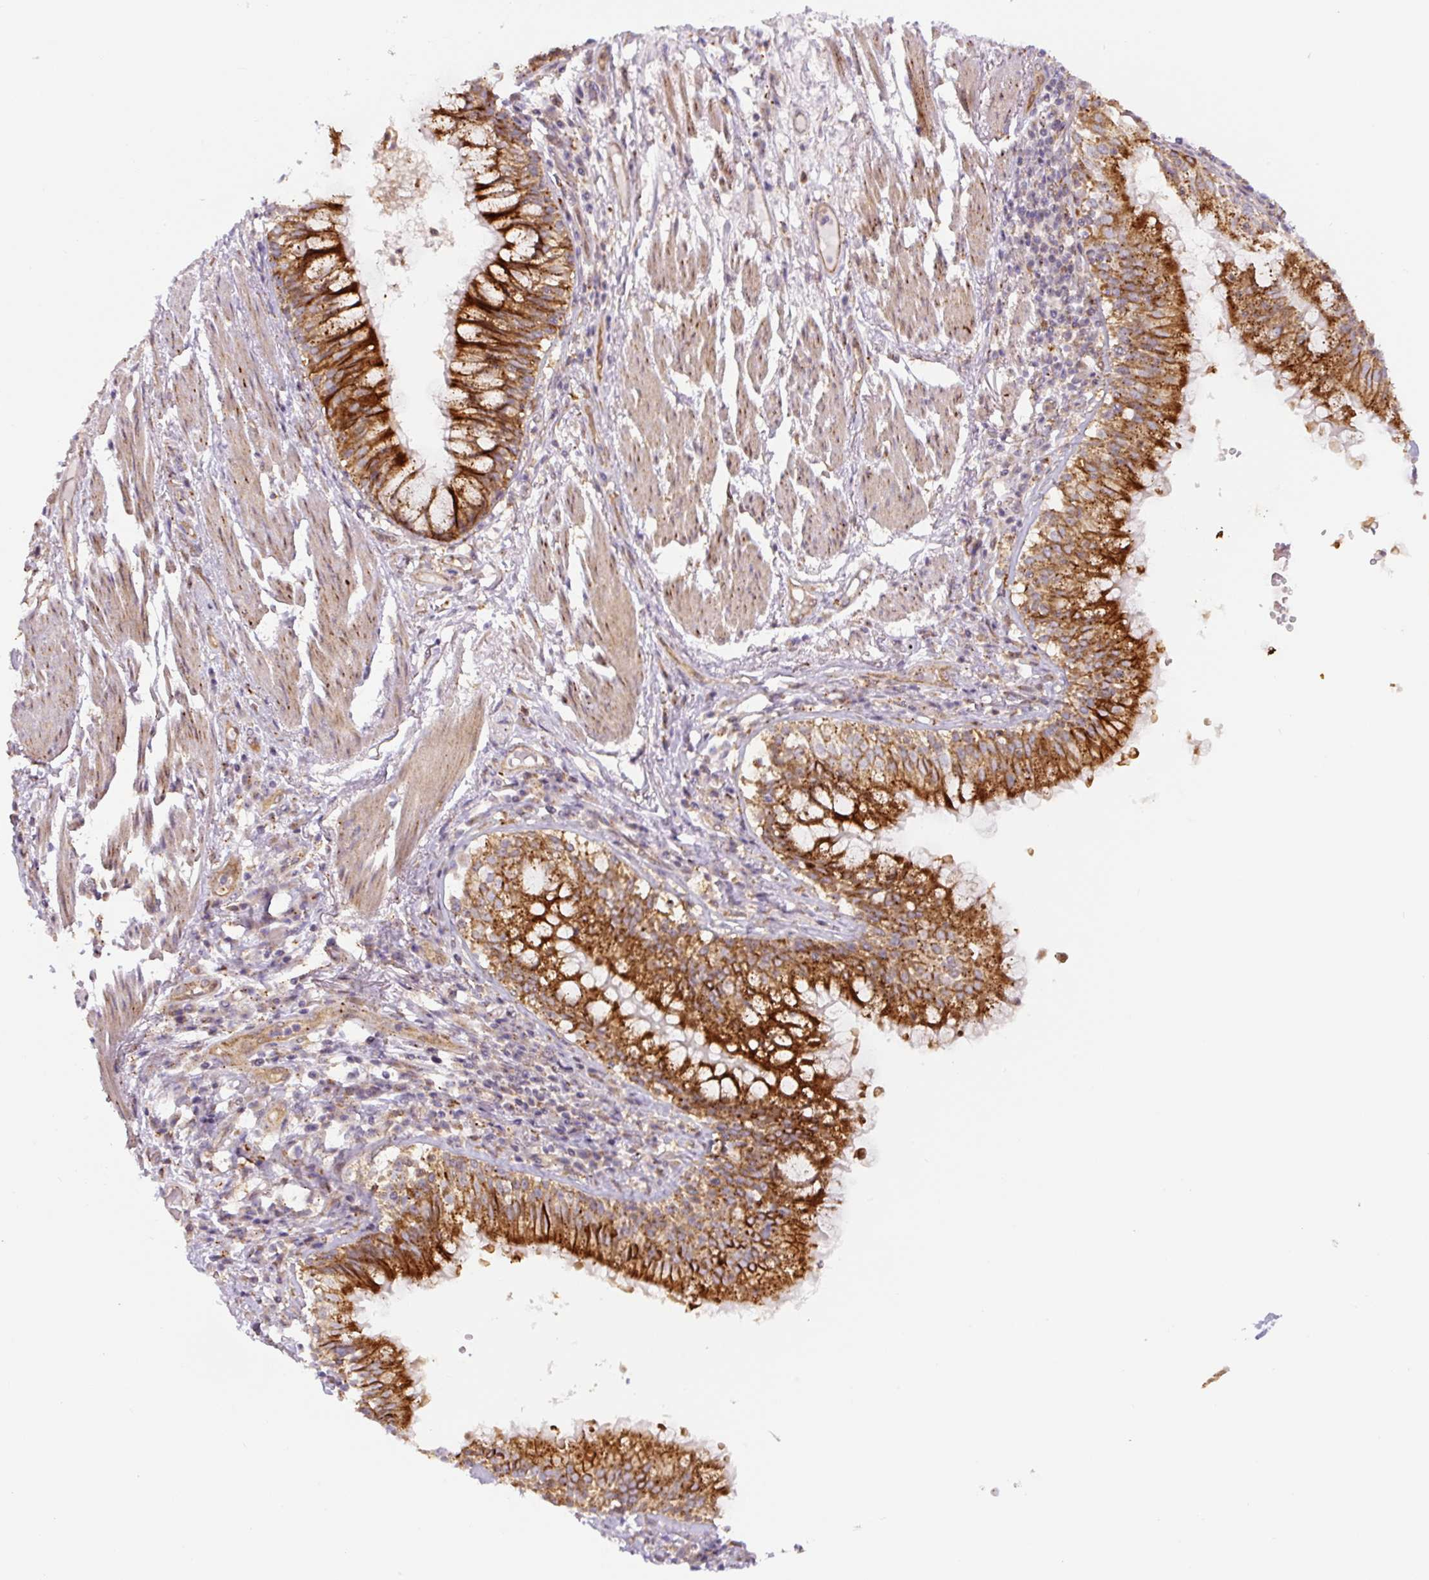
{"staining": {"intensity": "moderate", "quantity": ">75%", "location": "cytoplasmic/membranous"}, "tissue": "soft tissue", "cell_type": "Chondrocytes", "image_type": "normal", "snomed": [{"axis": "morphology", "description": "Normal tissue, NOS"}, {"axis": "topography", "description": "Cartilage tissue"}, {"axis": "topography", "description": "Bronchus"}], "caption": "The image demonstrates a brown stain indicating the presence of a protein in the cytoplasmic/membranous of chondrocytes in soft tissue.", "gene": "ZSWIM7", "patient": {"sex": "male", "age": 56}}